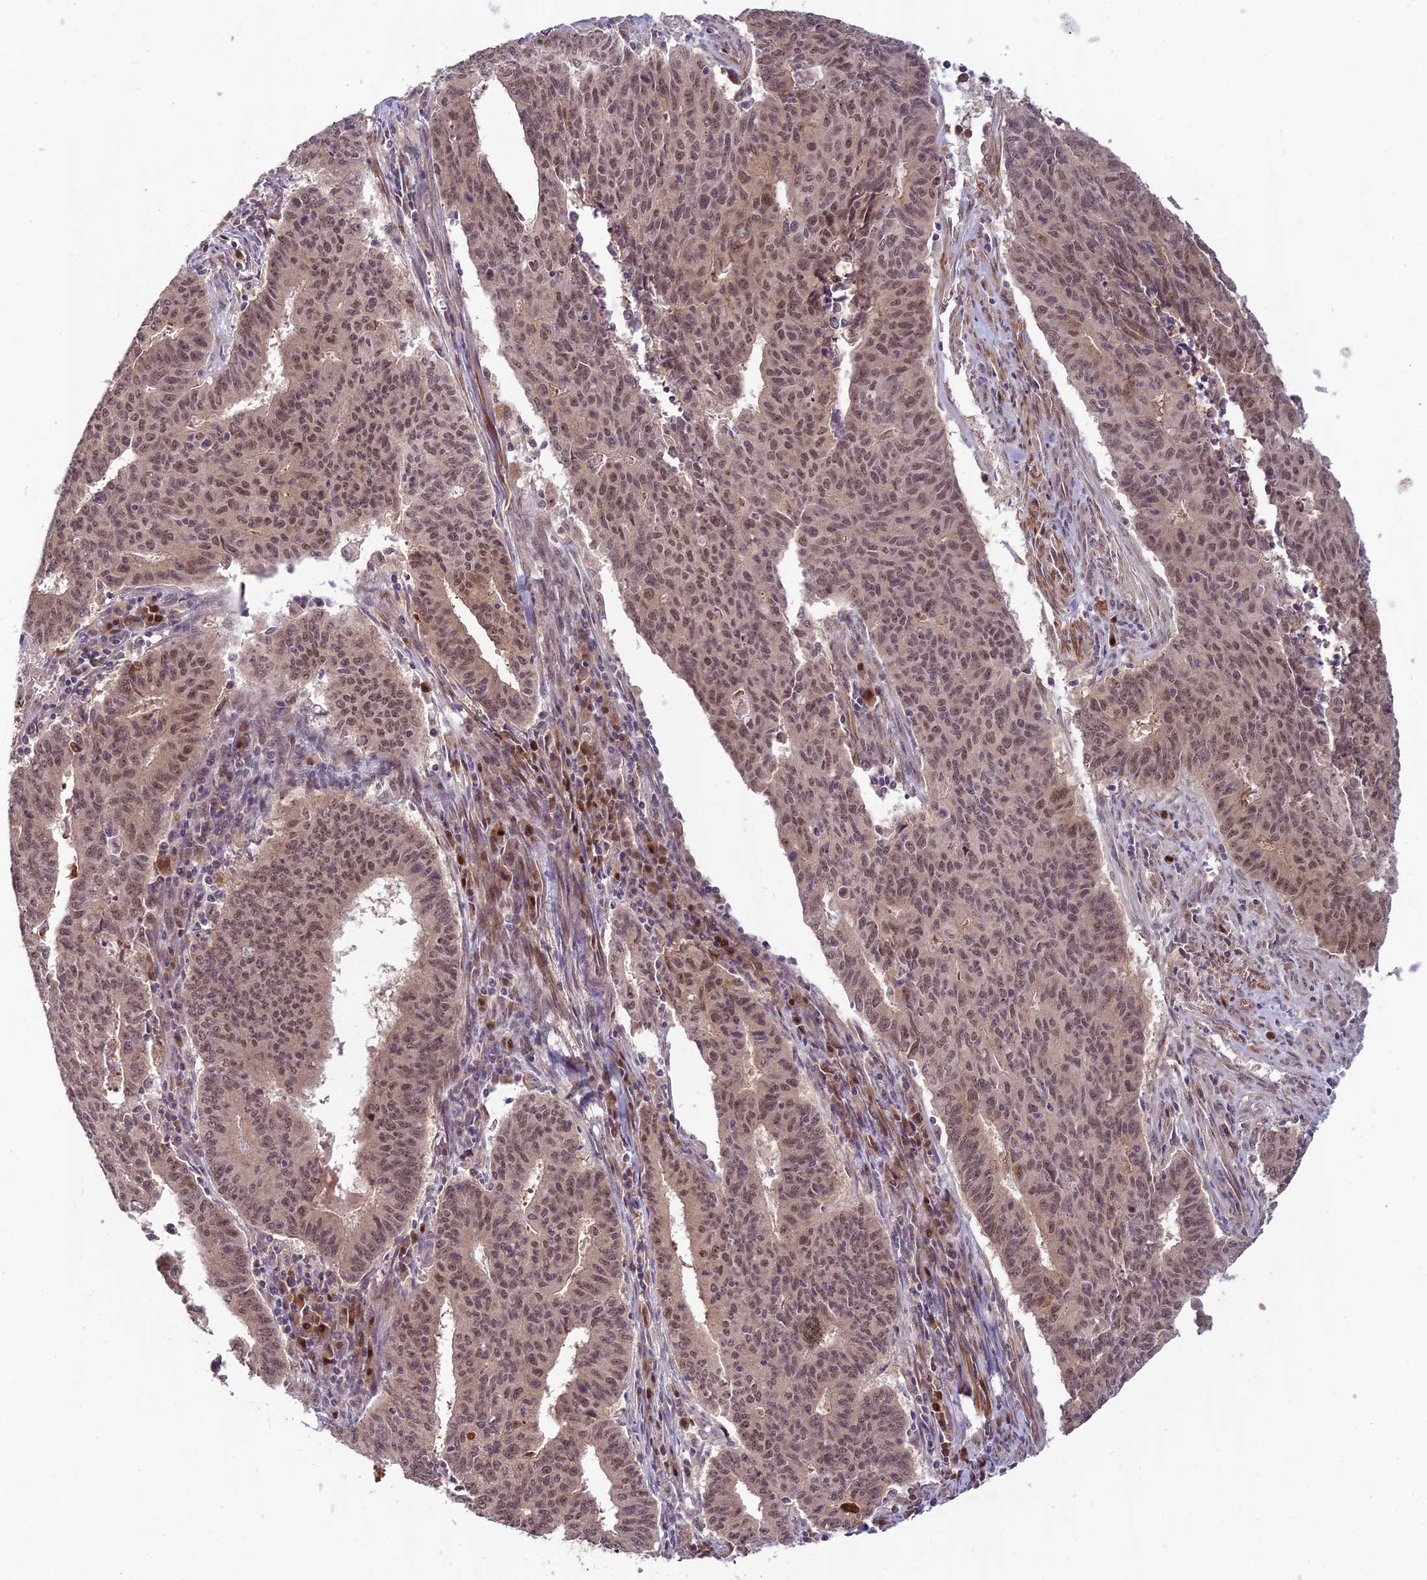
{"staining": {"intensity": "moderate", "quantity": "25%-75%", "location": "nuclear"}, "tissue": "endometrial cancer", "cell_type": "Tumor cells", "image_type": "cancer", "snomed": [{"axis": "morphology", "description": "Adenocarcinoma, NOS"}, {"axis": "topography", "description": "Endometrium"}], "caption": "A micrograph of human endometrial cancer stained for a protein exhibits moderate nuclear brown staining in tumor cells.", "gene": "ASPDH", "patient": {"sex": "female", "age": 59}}